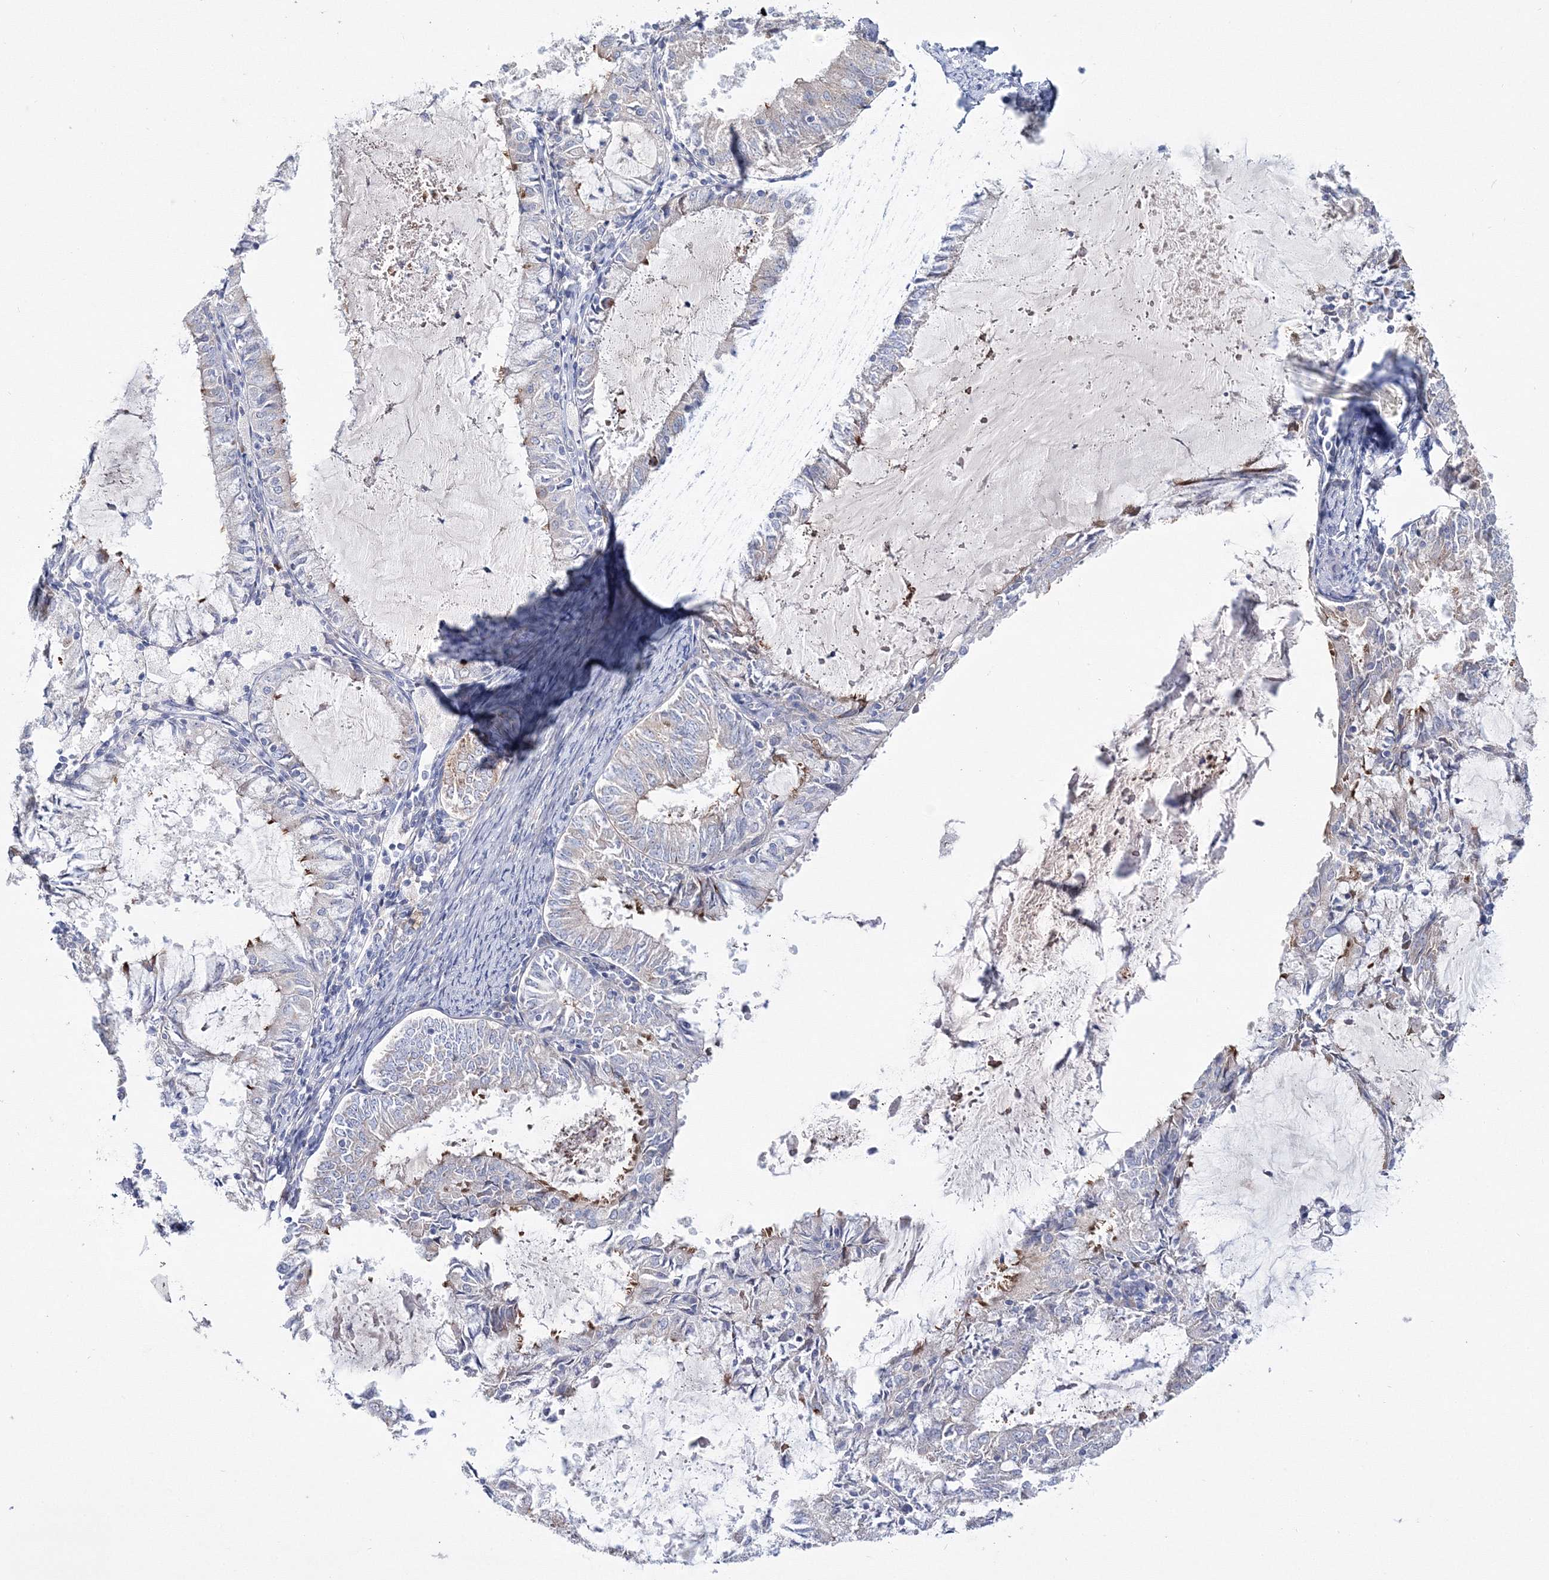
{"staining": {"intensity": "negative", "quantity": "none", "location": "none"}, "tissue": "endometrial cancer", "cell_type": "Tumor cells", "image_type": "cancer", "snomed": [{"axis": "morphology", "description": "Adenocarcinoma, NOS"}, {"axis": "topography", "description": "Endometrium"}], "caption": "An immunohistochemistry micrograph of endometrial cancer (adenocarcinoma) is shown. There is no staining in tumor cells of endometrial cancer (adenocarcinoma). (Immunohistochemistry (ihc), brightfield microscopy, high magnification).", "gene": "ARHGAP32", "patient": {"sex": "female", "age": 57}}